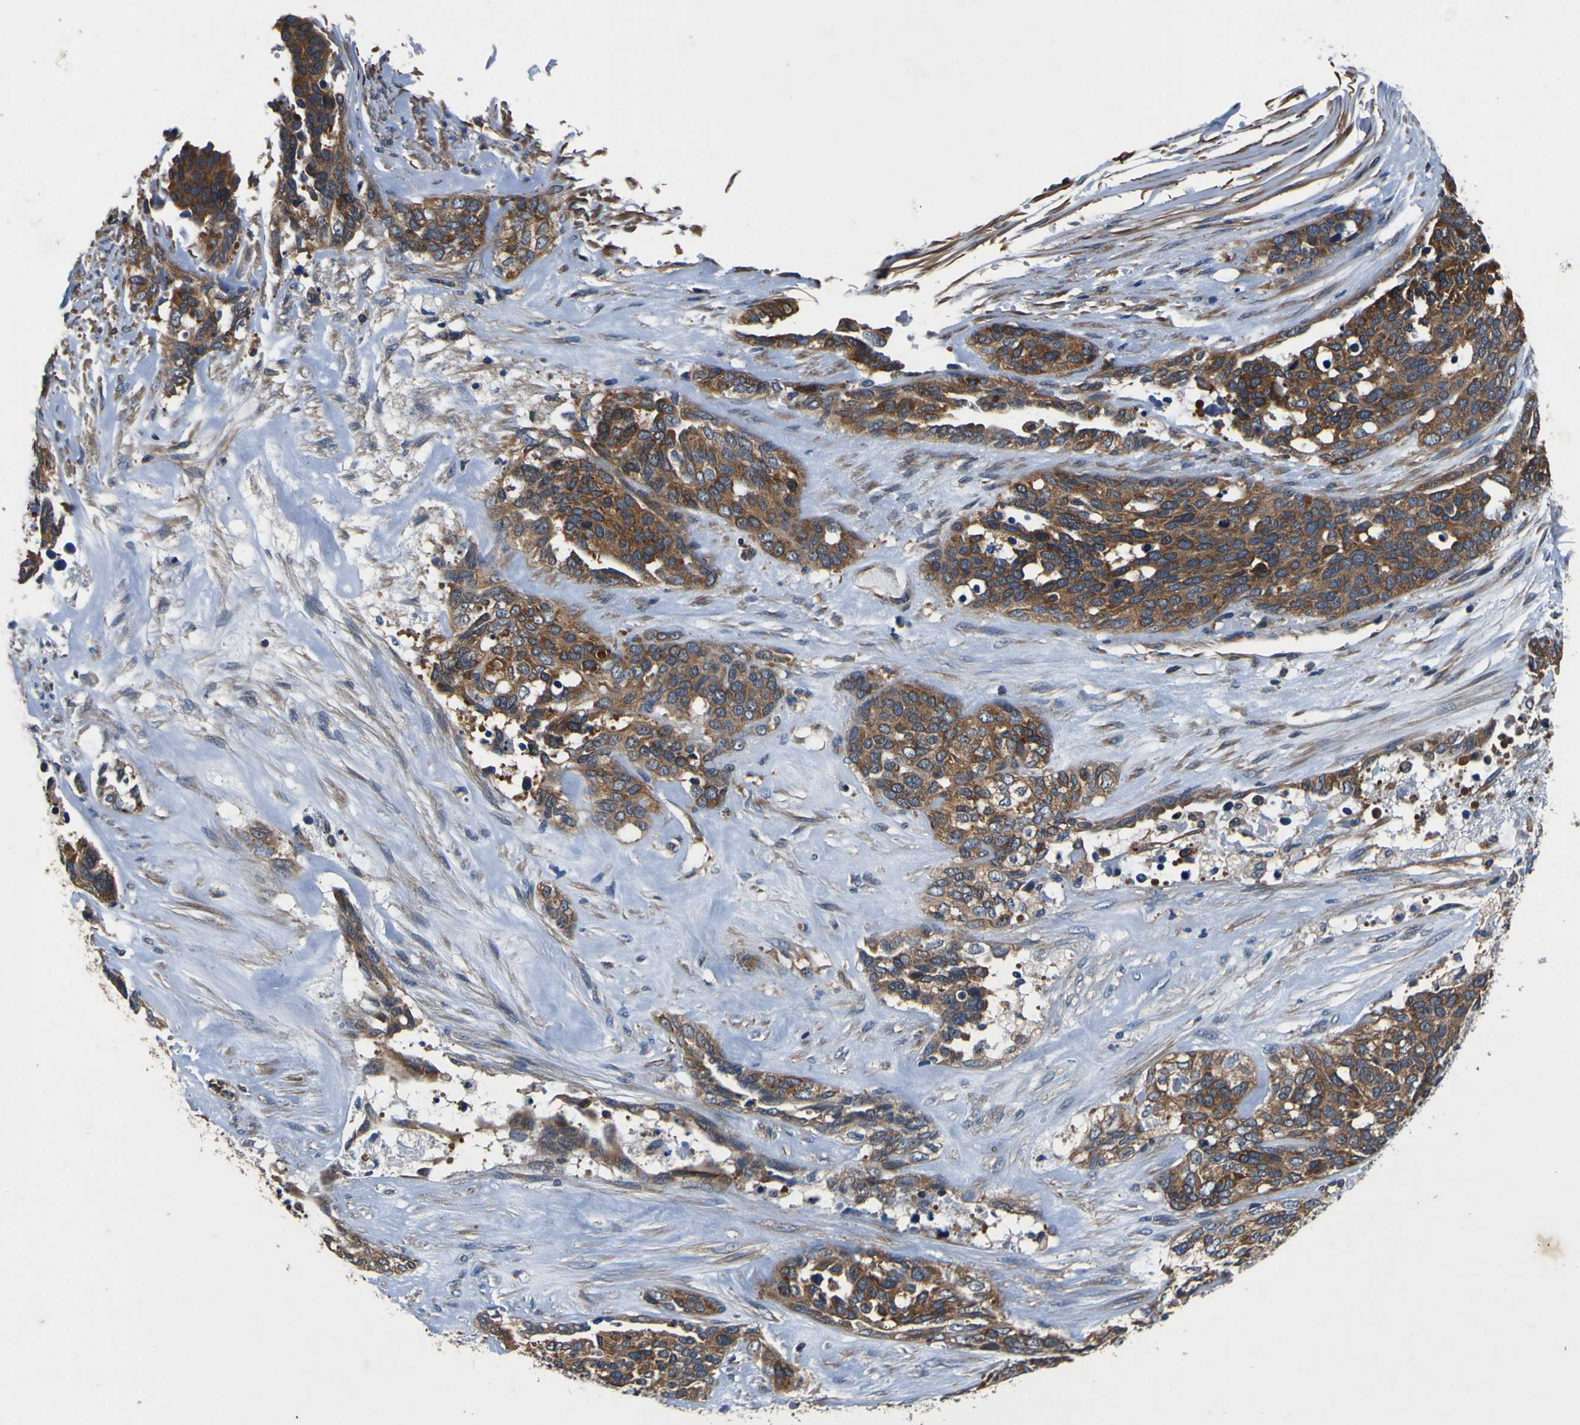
{"staining": {"intensity": "strong", "quantity": ">75%", "location": "cytoplasmic/membranous"}, "tissue": "ovarian cancer", "cell_type": "Tumor cells", "image_type": "cancer", "snomed": [{"axis": "morphology", "description": "Cystadenocarcinoma, serous, NOS"}, {"axis": "topography", "description": "Ovary"}], "caption": "Strong cytoplasmic/membranous staining for a protein is seen in approximately >75% of tumor cells of serous cystadenocarcinoma (ovarian) using immunohistochemistry.", "gene": "CNR2", "patient": {"sex": "female", "age": 44}}